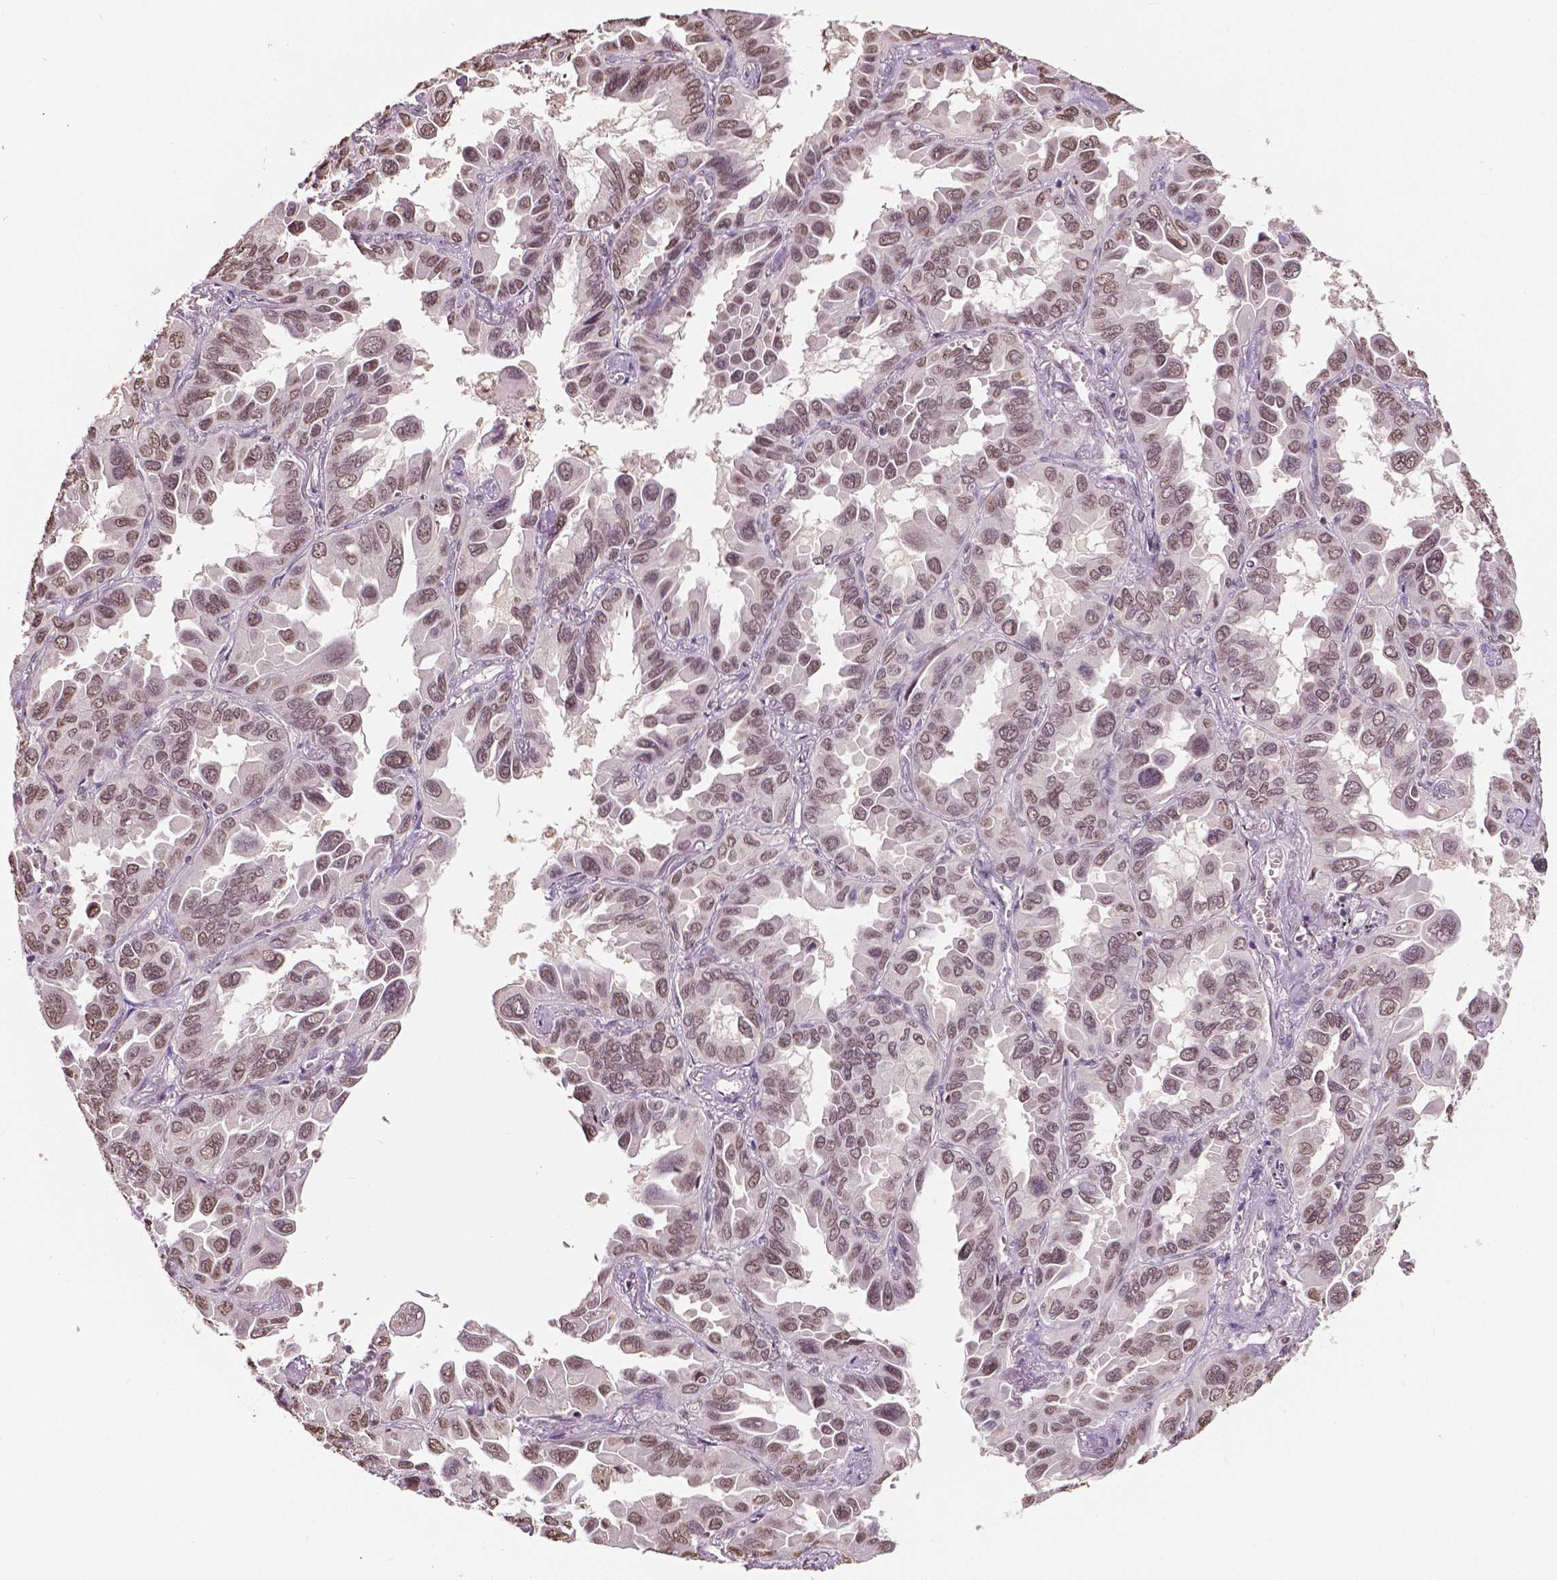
{"staining": {"intensity": "moderate", "quantity": ">75%", "location": "nuclear"}, "tissue": "lung cancer", "cell_type": "Tumor cells", "image_type": "cancer", "snomed": [{"axis": "morphology", "description": "Adenocarcinoma, NOS"}, {"axis": "topography", "description": "Lung"}], "caption": "The micrograph reveals staining of lung adenocarcinoma, revealing moderate nuclear protein positivity (brown color) within tumor cells. The protein of interest is stained brown, and the nuclei are stained in blue (DAB IHC with brightfield microscopy, high magnification).", "gene": "DEK", "patient": {"sex": "male", "age": 64}}